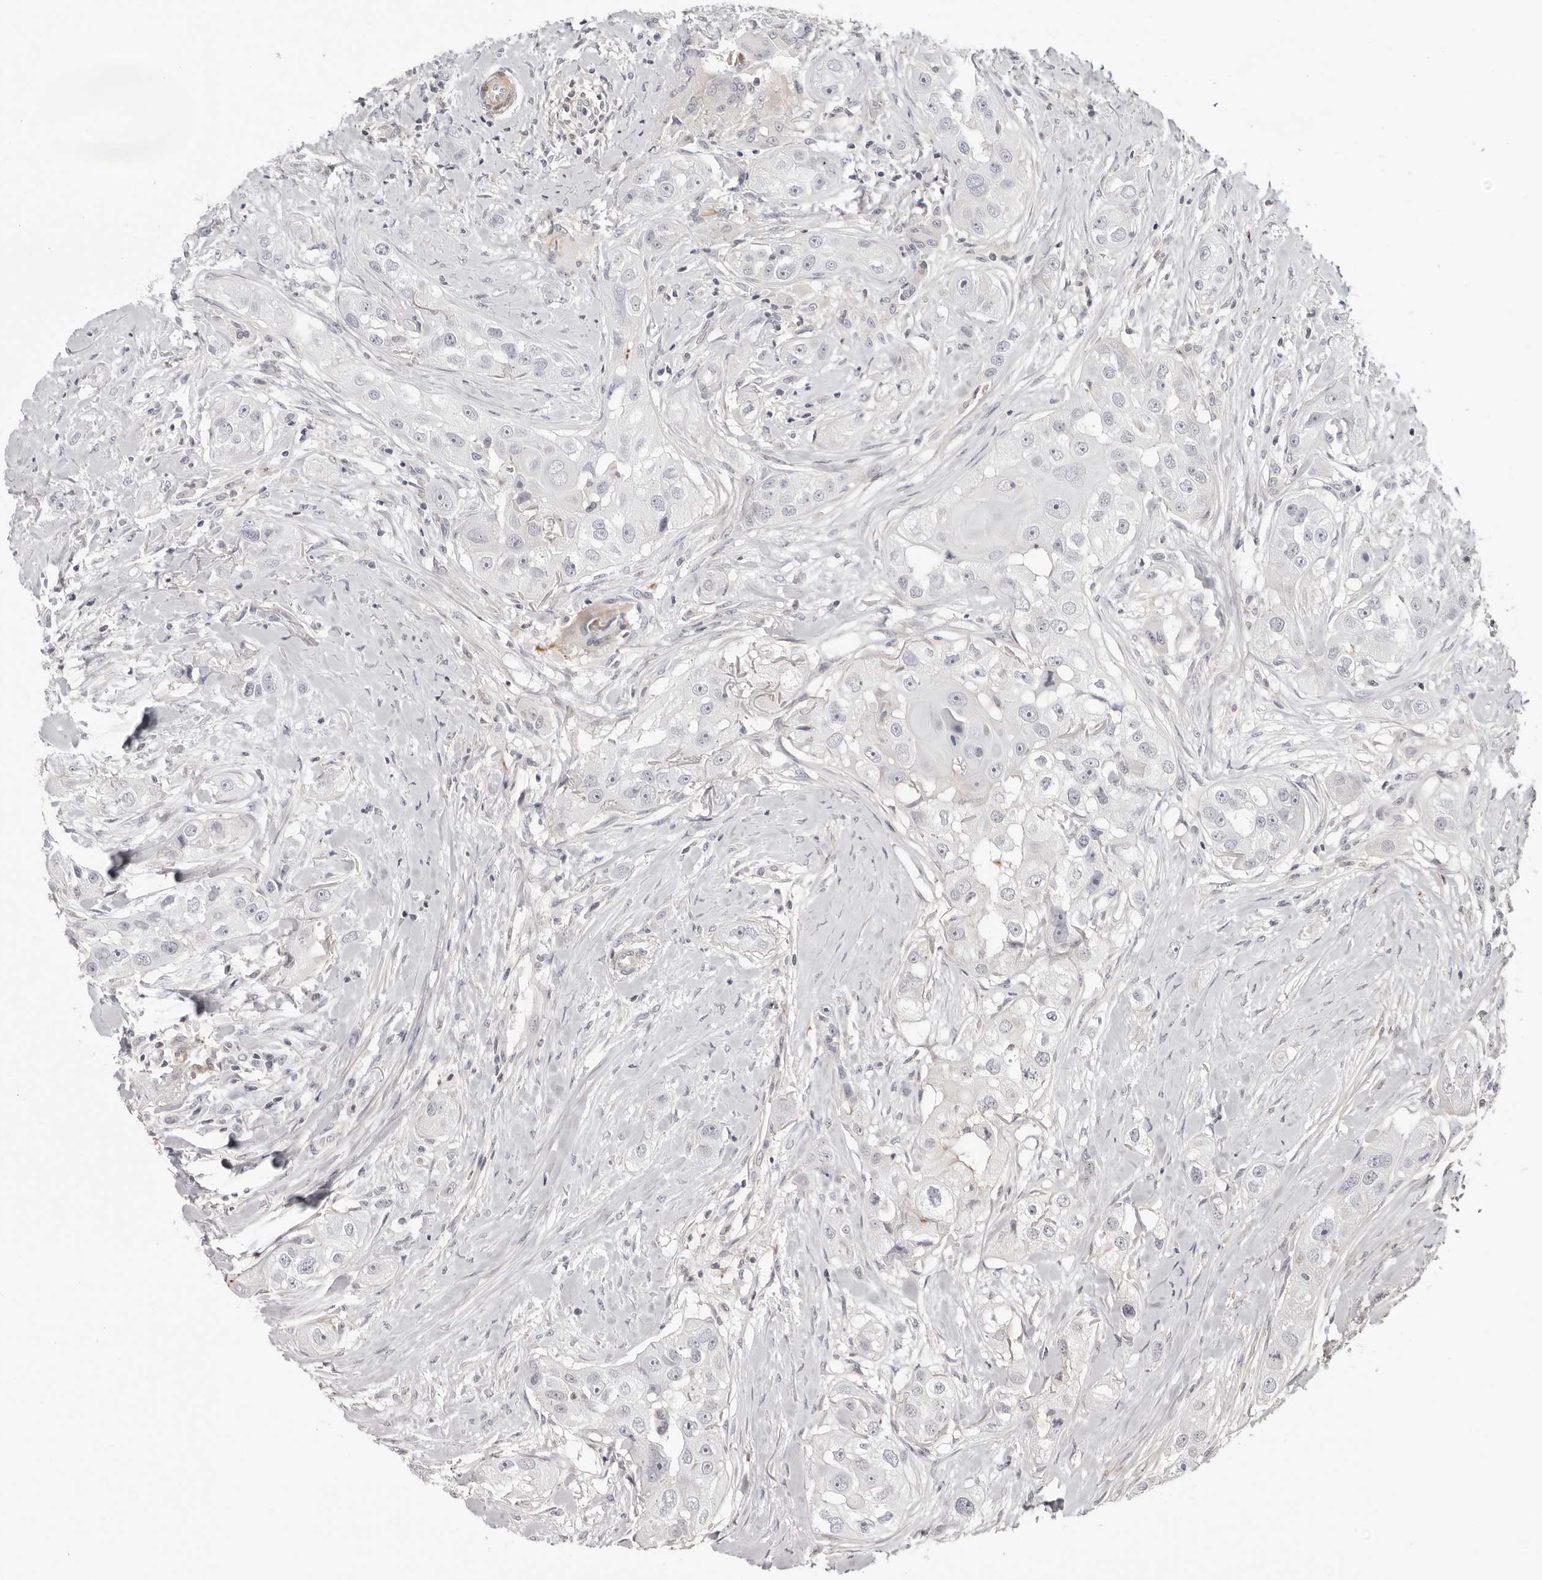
{"staining": {"intensity": "negative", "quantity": "none", "location": "none"}, "tissue": "head and neck cancer", "cell_type": "Tumor cells", "image_type": "cancer", "snomed": [{"axis": "morphology", "description": "Normal tissue, NOS"}, {"axis": "morphology", "description": "Squamous cell carcinoma, NOS"}, {"axis": "topography", "description": "Skeletal muscle"}, {"axis": "topography", "description": "Head-Neck"}], "caption": "This is an IHC micrograph of human head and neck cancer (squamous cell carcinoma). There is no staining in tumor cells.", "gene": "UNK", "patient": {"sex": "male", "age": 51}}